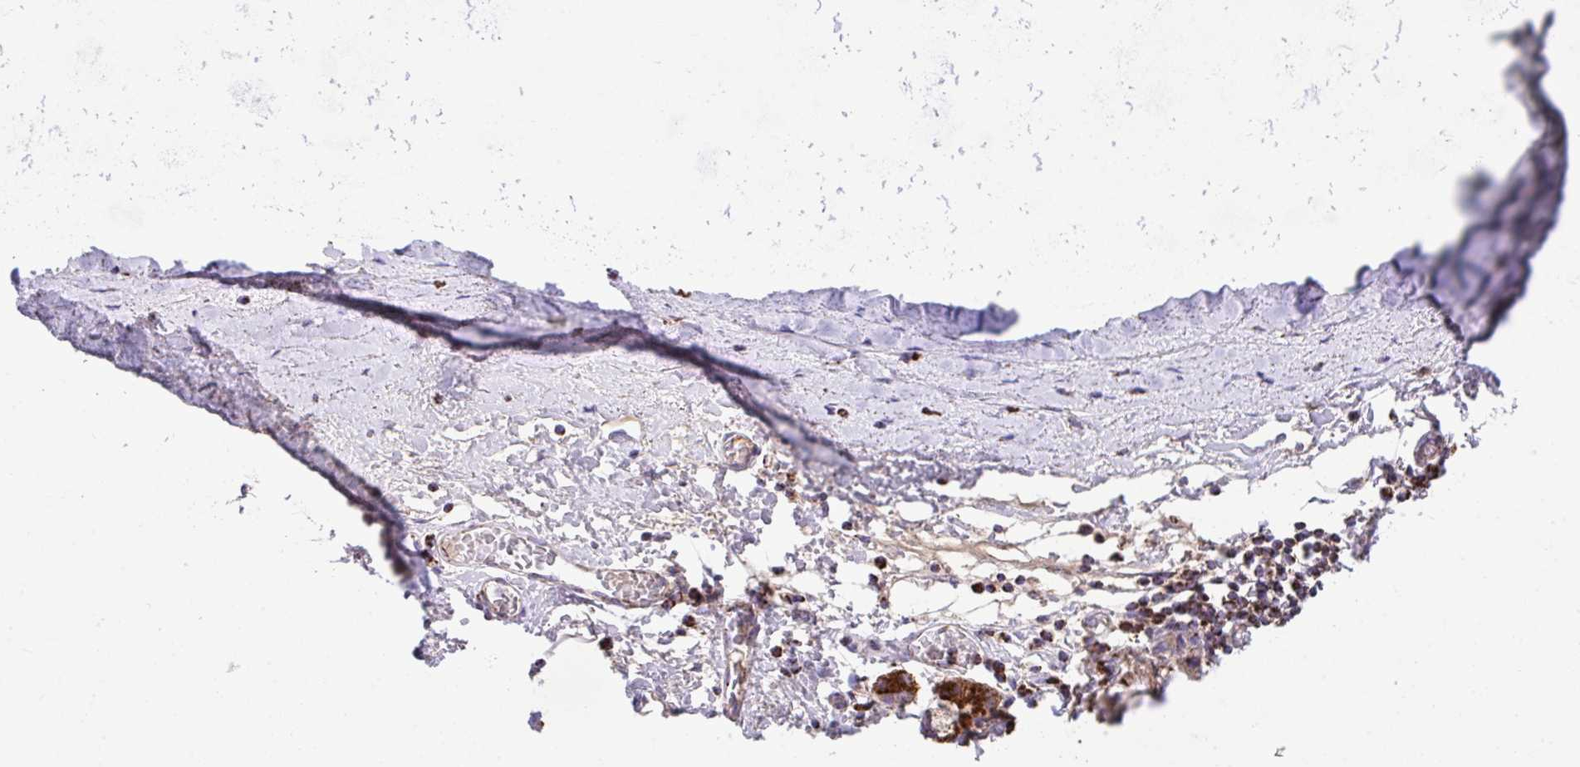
{"staining": {"intensity": "moderate", "quantity": ">75%", "location": "cytoplasmic/membranous"}, "tissue": "soft tissue", "cell_type": "Fibroblasts", "image_type": "normal", "snomed": [{"axis": "morphology", "description": "Normal tissue, NOS"}, {"axis": "morphology", "description": "Degeneration, NOS"}, {"axis": "topography", "description": "Cartilage tissue"}, {"axis": "topography", "description": "Lung"}], "caption": "A brown stain highlights moderate cytoplasmic/membranous staining of a protein in fibroblasts of unremarkable soft tissue.", "gene": "PCMTD2", "patient": {"sex": "female", "age": 61}}